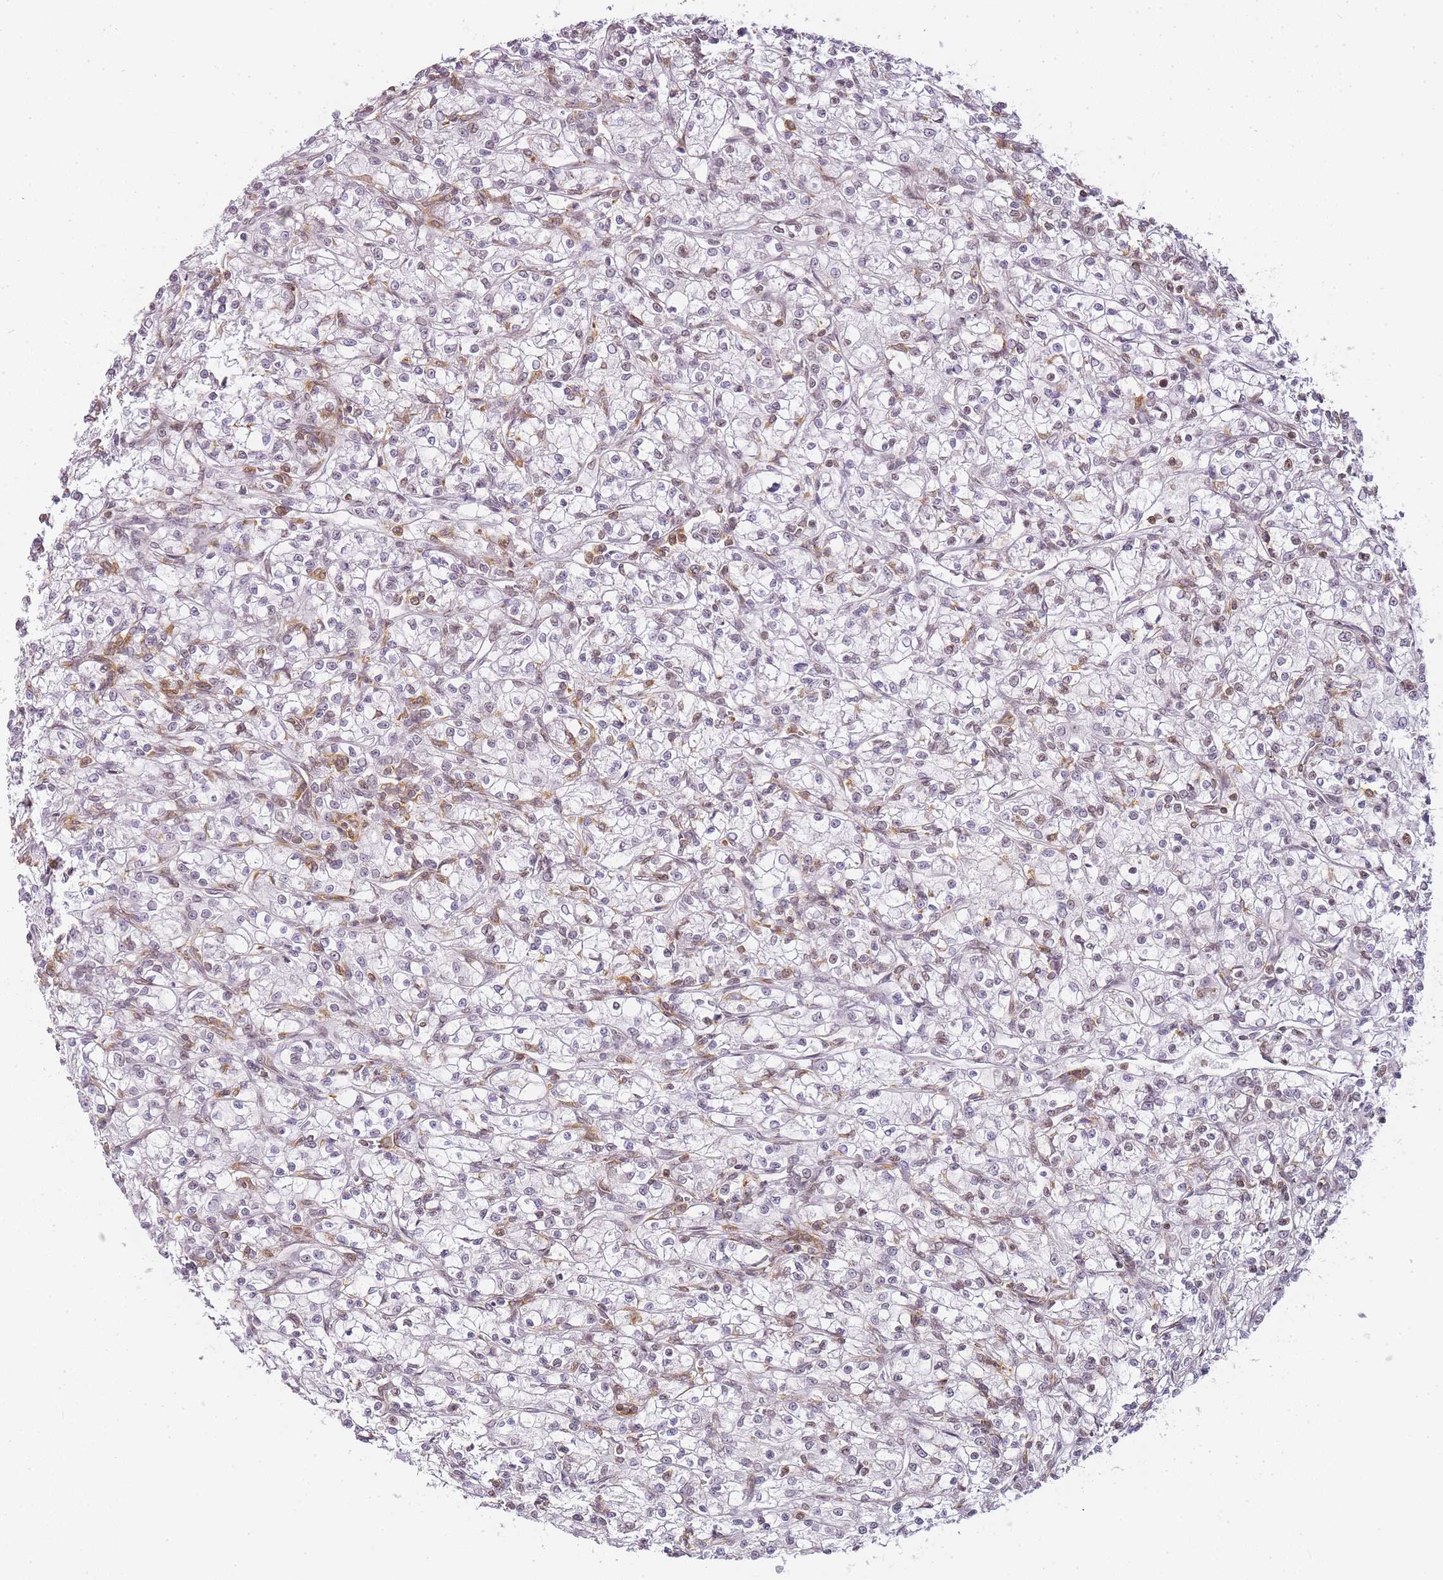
{"staining": {"intensity": "weak", "quantity": "<25%", "location": "nuclear"}, "tissue": "renal cancer", "cell_type": "Tumor cells", "image_type": "cancer", "snomed": [{"axis": "morphology", "description": "Adenocarcinoma, NOS"}, {"axis": "topography", "description": "Kidney"}], "caption": "Tumor cells are negative for protein expression in human renal cancer.", "gene": "JAKMIP1", "patient": {"sex": "female", "age": 59}}